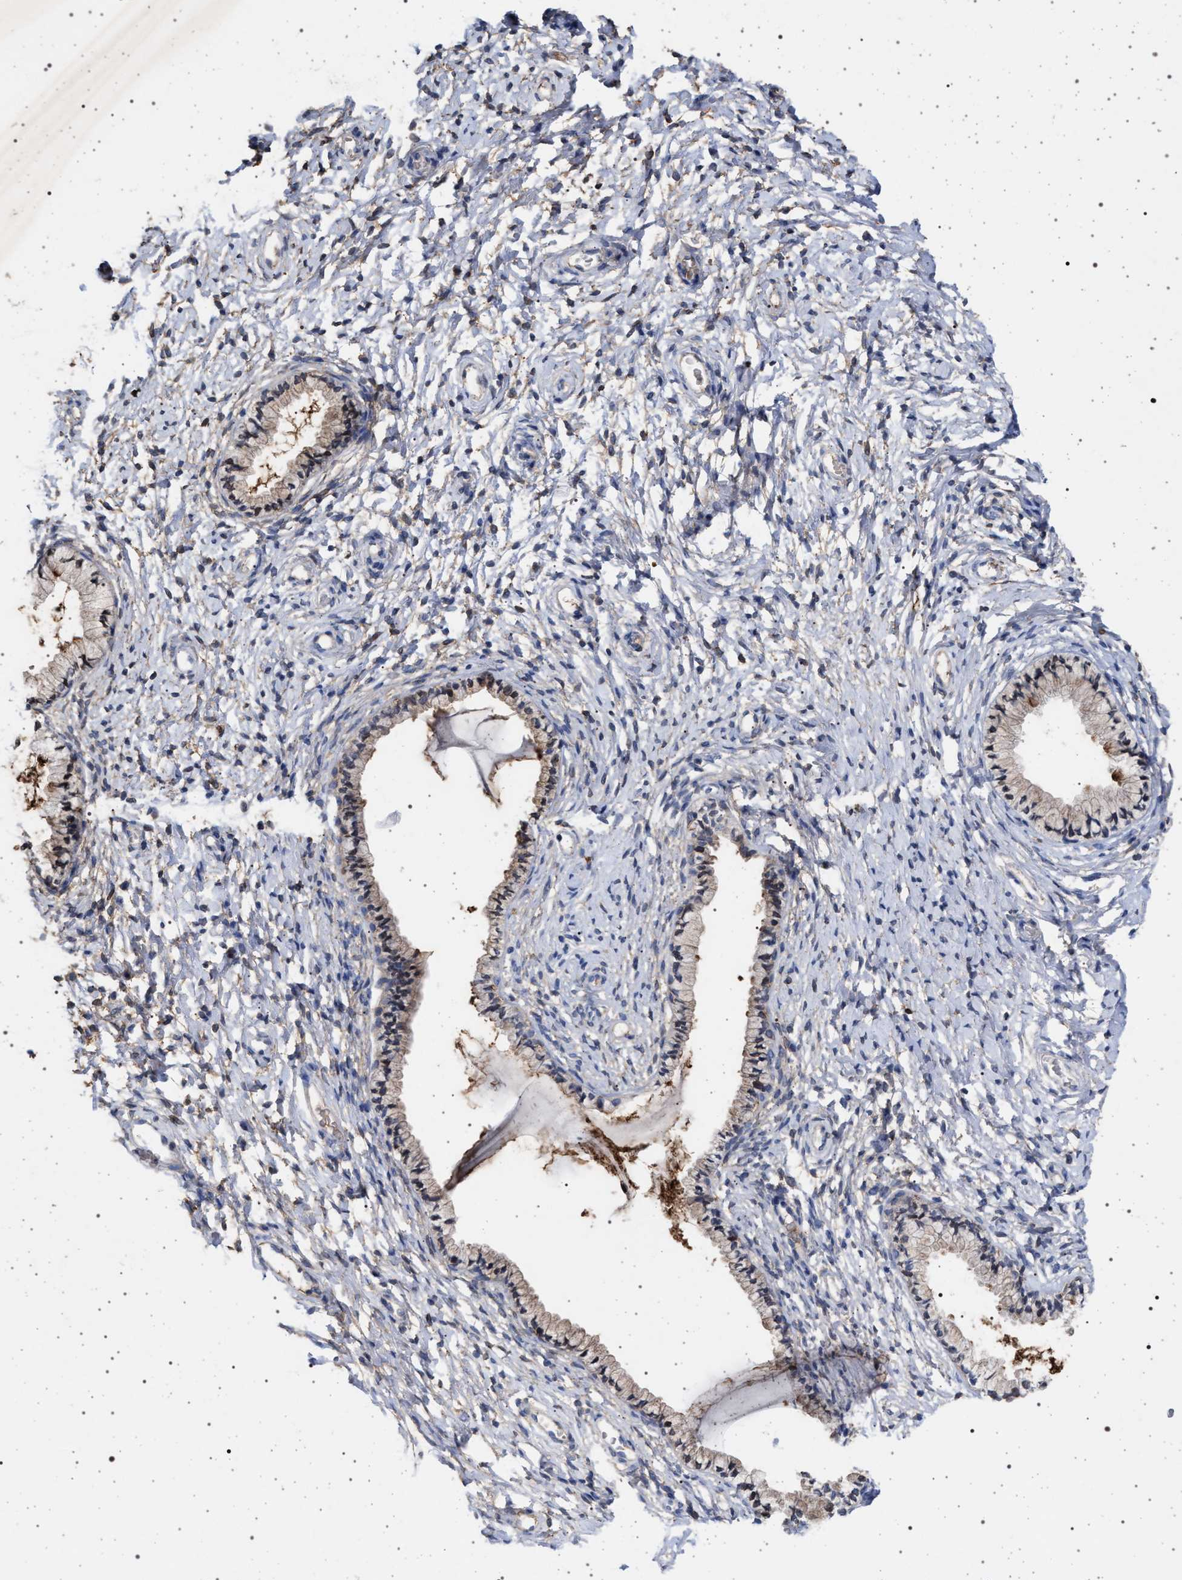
{"staining": {"intensity": "weak", "quantity": "<25%", "location": "cytoplasmic/membranous"}, "tissue": "cervix", "cell_type": "Glandular cells", "image_type": "normal", "snomed": [{"axis": "morphology", "description": "Normal tissue, NOS"}, {"axis": "topography", "description": "Cervix"}], "caption": "Immunohistochemistry histopathology image of benign human cervix stained for a protein (brown), which reveals no expression in glandular cells.", "gene": "PLG", "patient": {"sex": "female", "age": 72}}